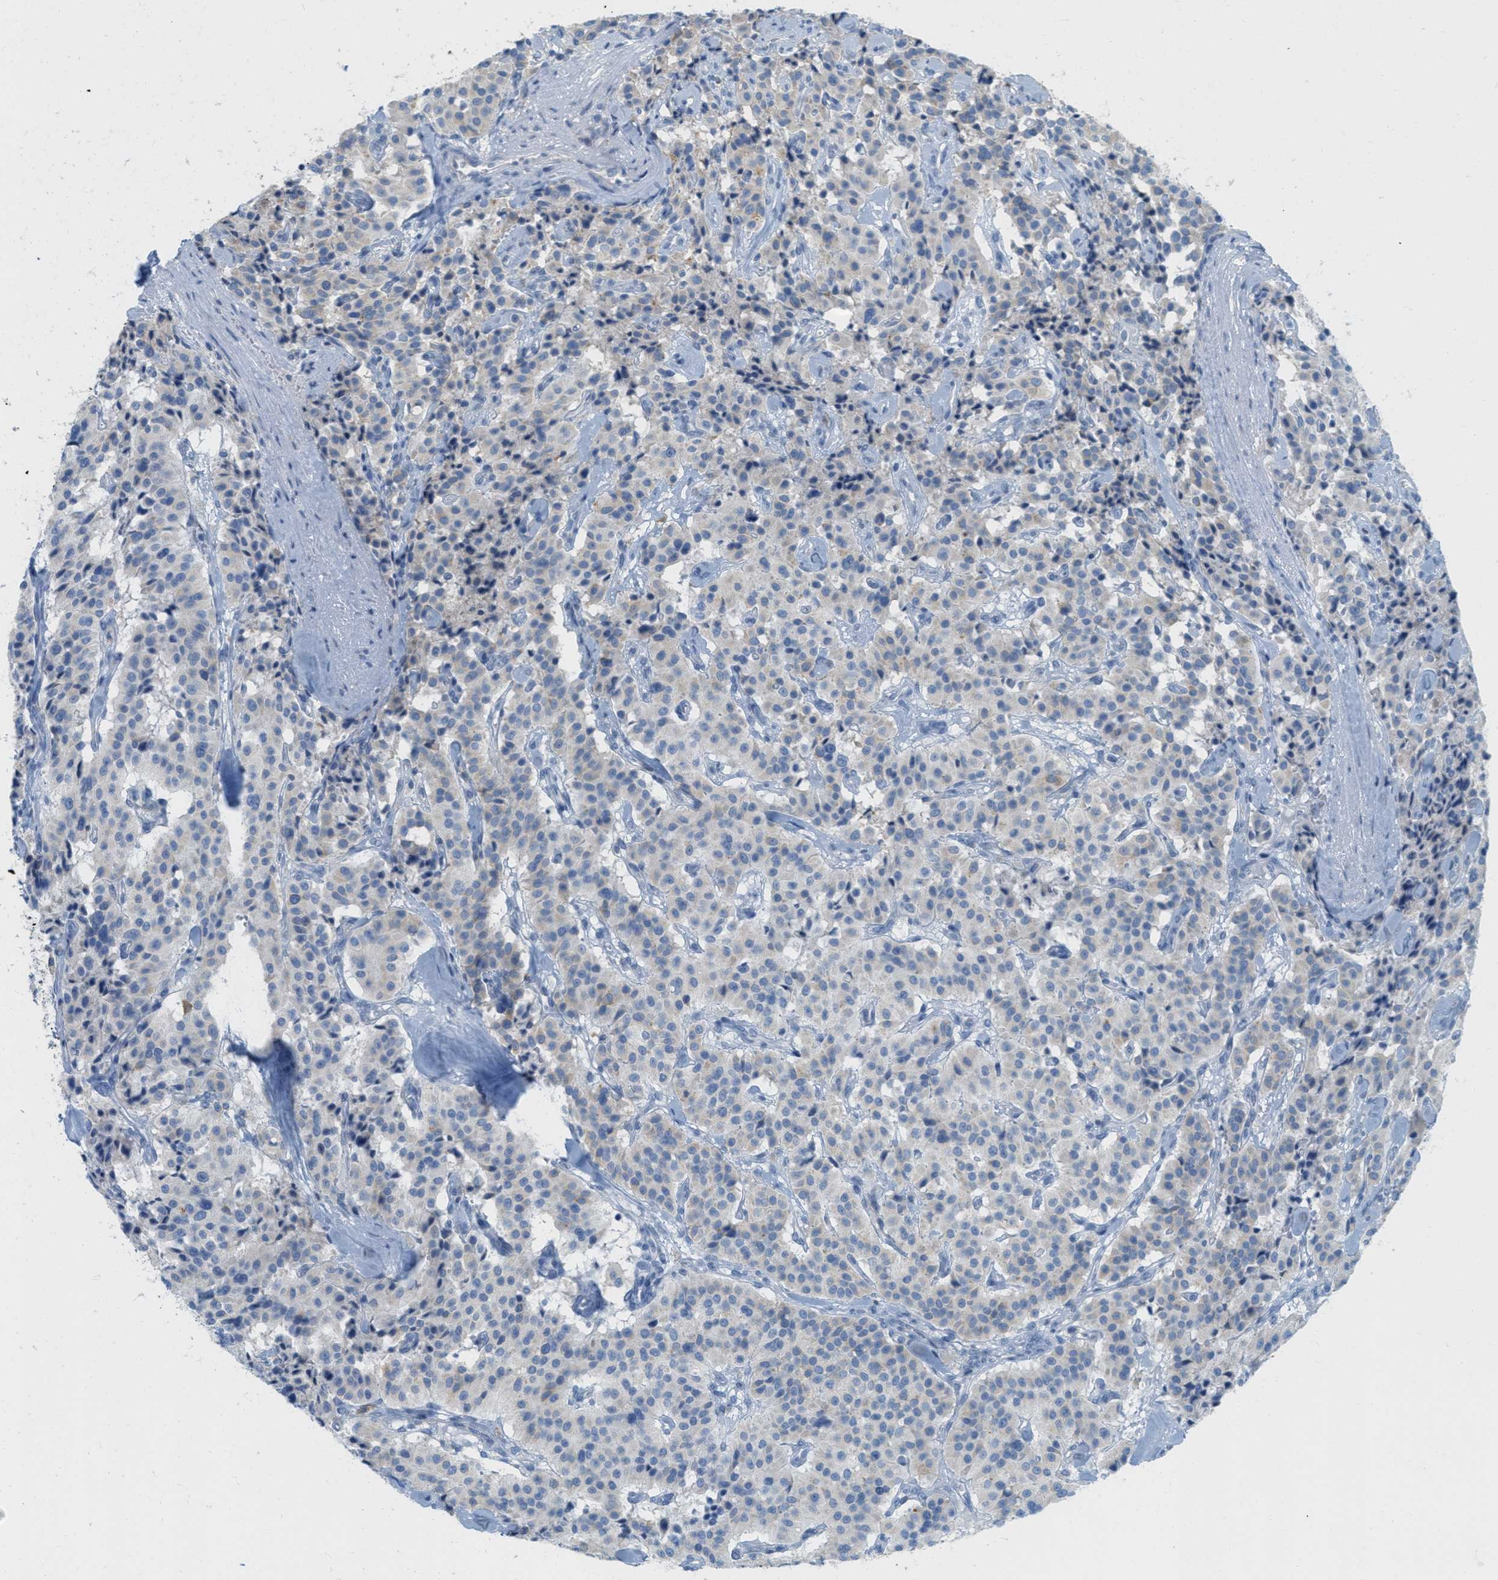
{"staining": {"intensity": "negative", "quantity": "none", "location": "none"}, "tissue": "carcinoid", "cell_type": "Tumor cells", "image_type": "cancer", "snomed": [{"axis": "morphology", "description": "Carcinoid, malignant, NOS"}, {"axis": "topography", "description": "Lung"}], "caption": "Image shows no protein positivity in tumor cells of carcinoid tissue.", "gene": "TEX264", "patient": {"sex": "male", "age": 30}}